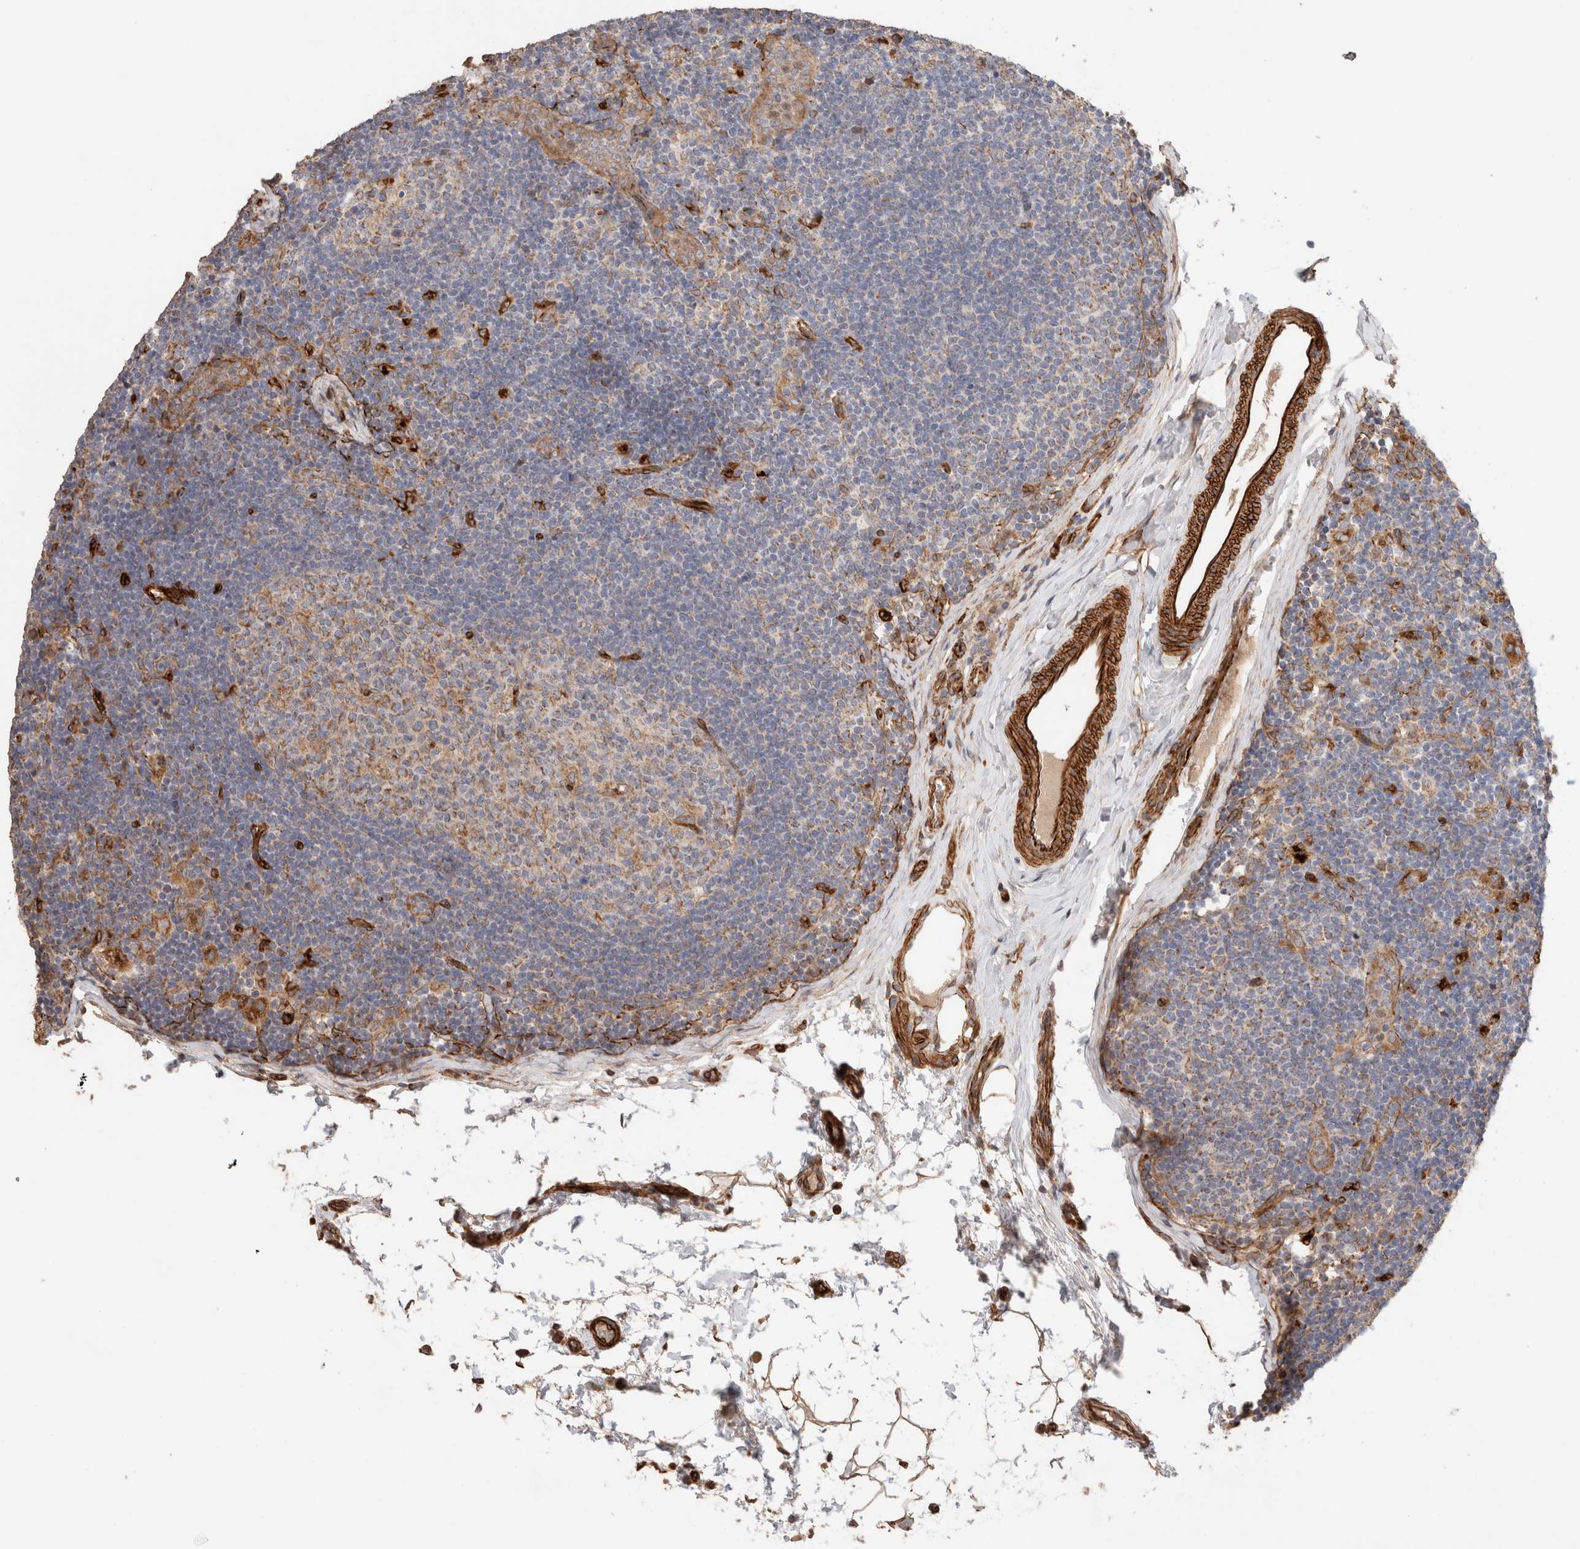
{"staining": {"intensity": "weak", "quantity": ">75%", "location": "cytoplasmic/membranous"}, "tissue": "lymph node", "cell_type": "Germinal center cells", "image_type": "normal", "snomed": [{"axis": "morphology", "description": "Normal tissue, NOS"}, {"axis": "topography", "description": "Lymph node"}], "caption": "Immunohistochemistry photomicrograph of unremarkable lymph node stained for a protein (brown), which demonstrates low levels of weak cytoplasmic/membranous expression in about >75% of germinal center cells.", "gene": "RAB32", "patient": {"sex": "female", "age": 22}}